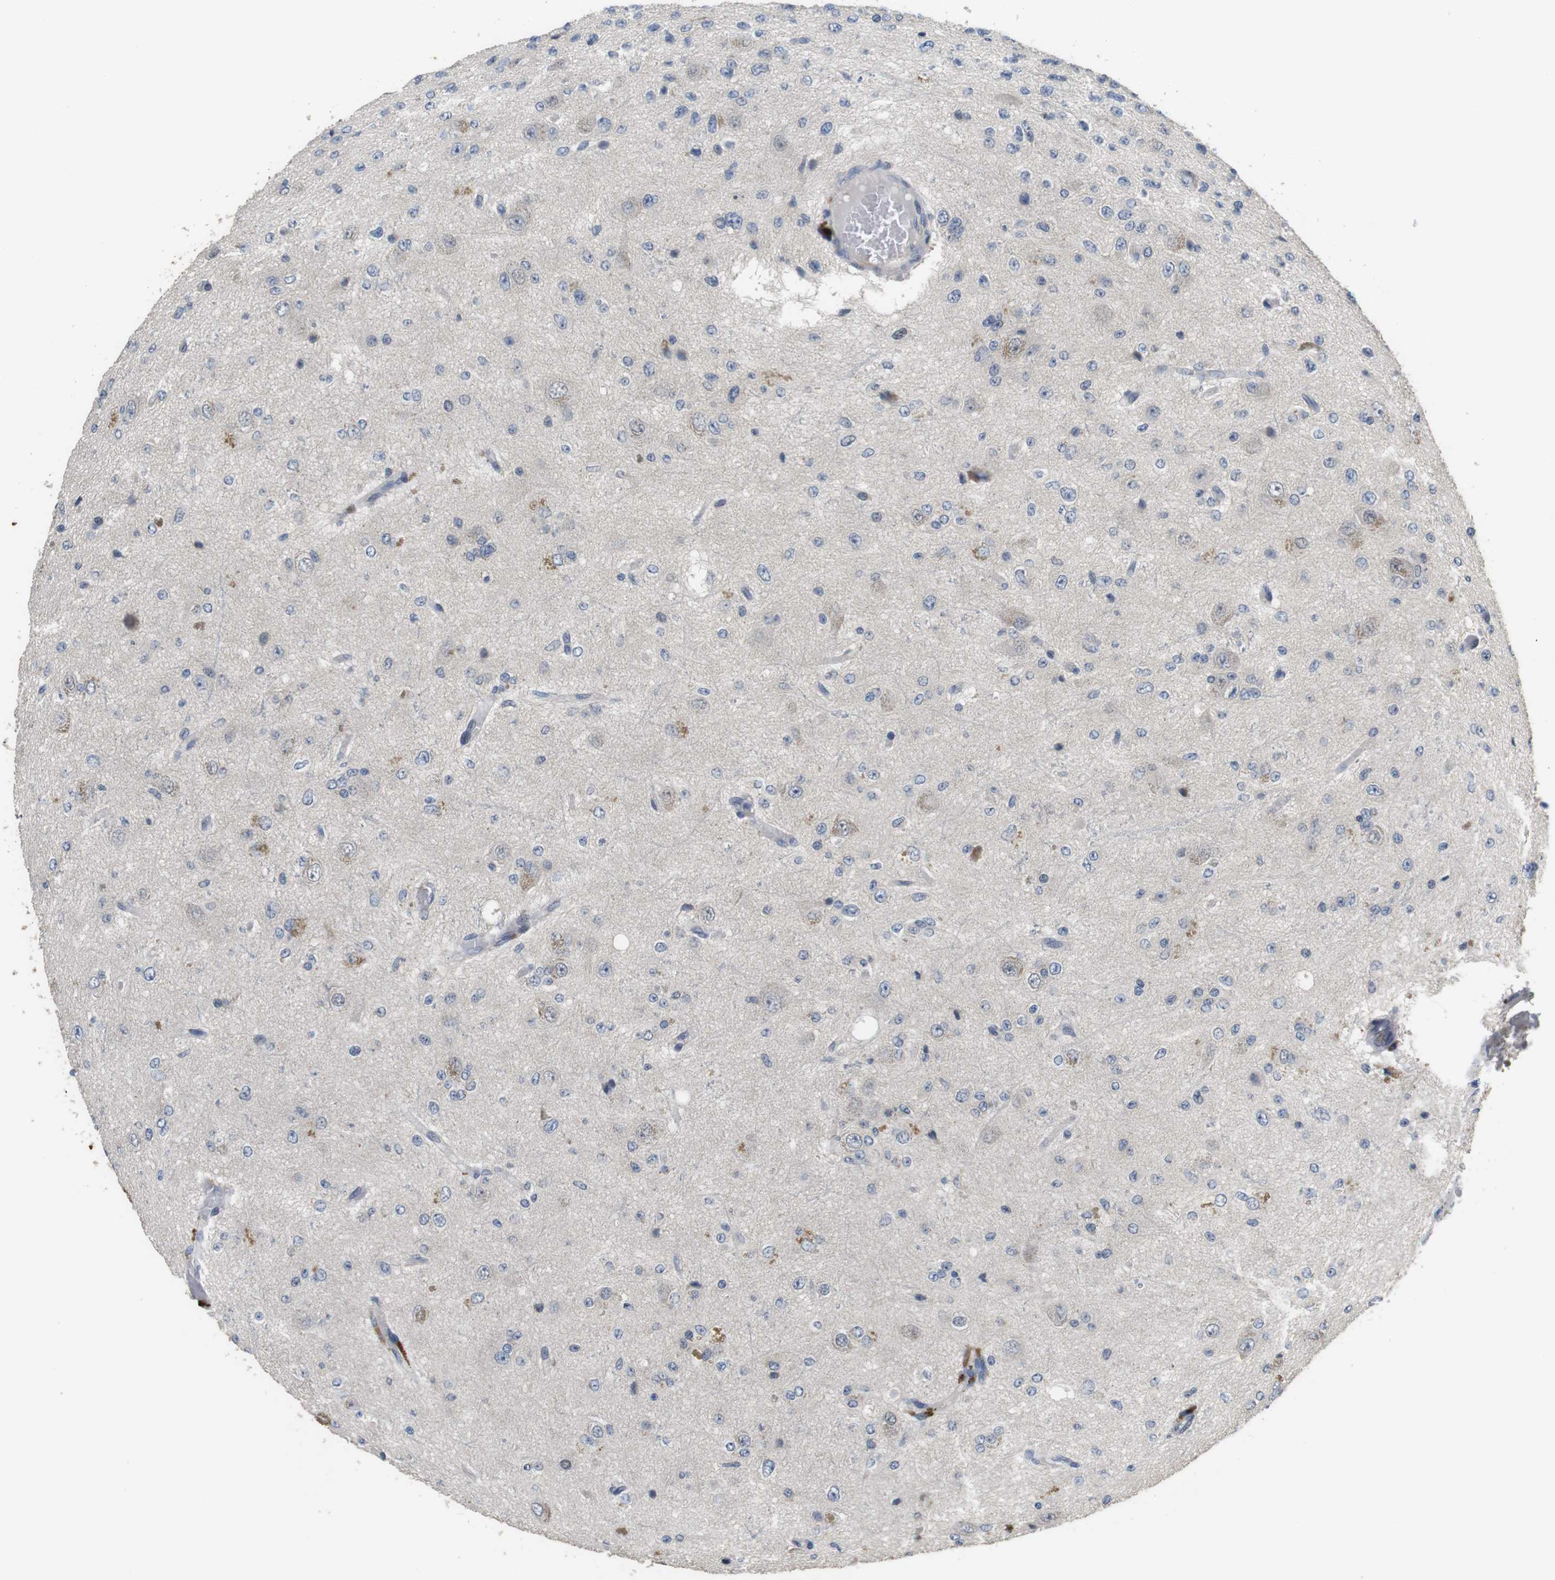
{"staining": {"intensity": "negative", "quantity": "none", "location": "none"}, "tissue": "glioma", "cell_type": "Tumor cells", "image_type": "cancer", "snomed": [{"axis": "morphology", "description": "Glioma, malignant, High grade"}, {"axis": "topography", "description": "pancreas cauda"}], "caption": "A micrograph of human high-grade glioma (malignant) is negative for staining in tumor cells.", "gene": "ADGRL3", "patient": {"sex": "male", "age": 60}}